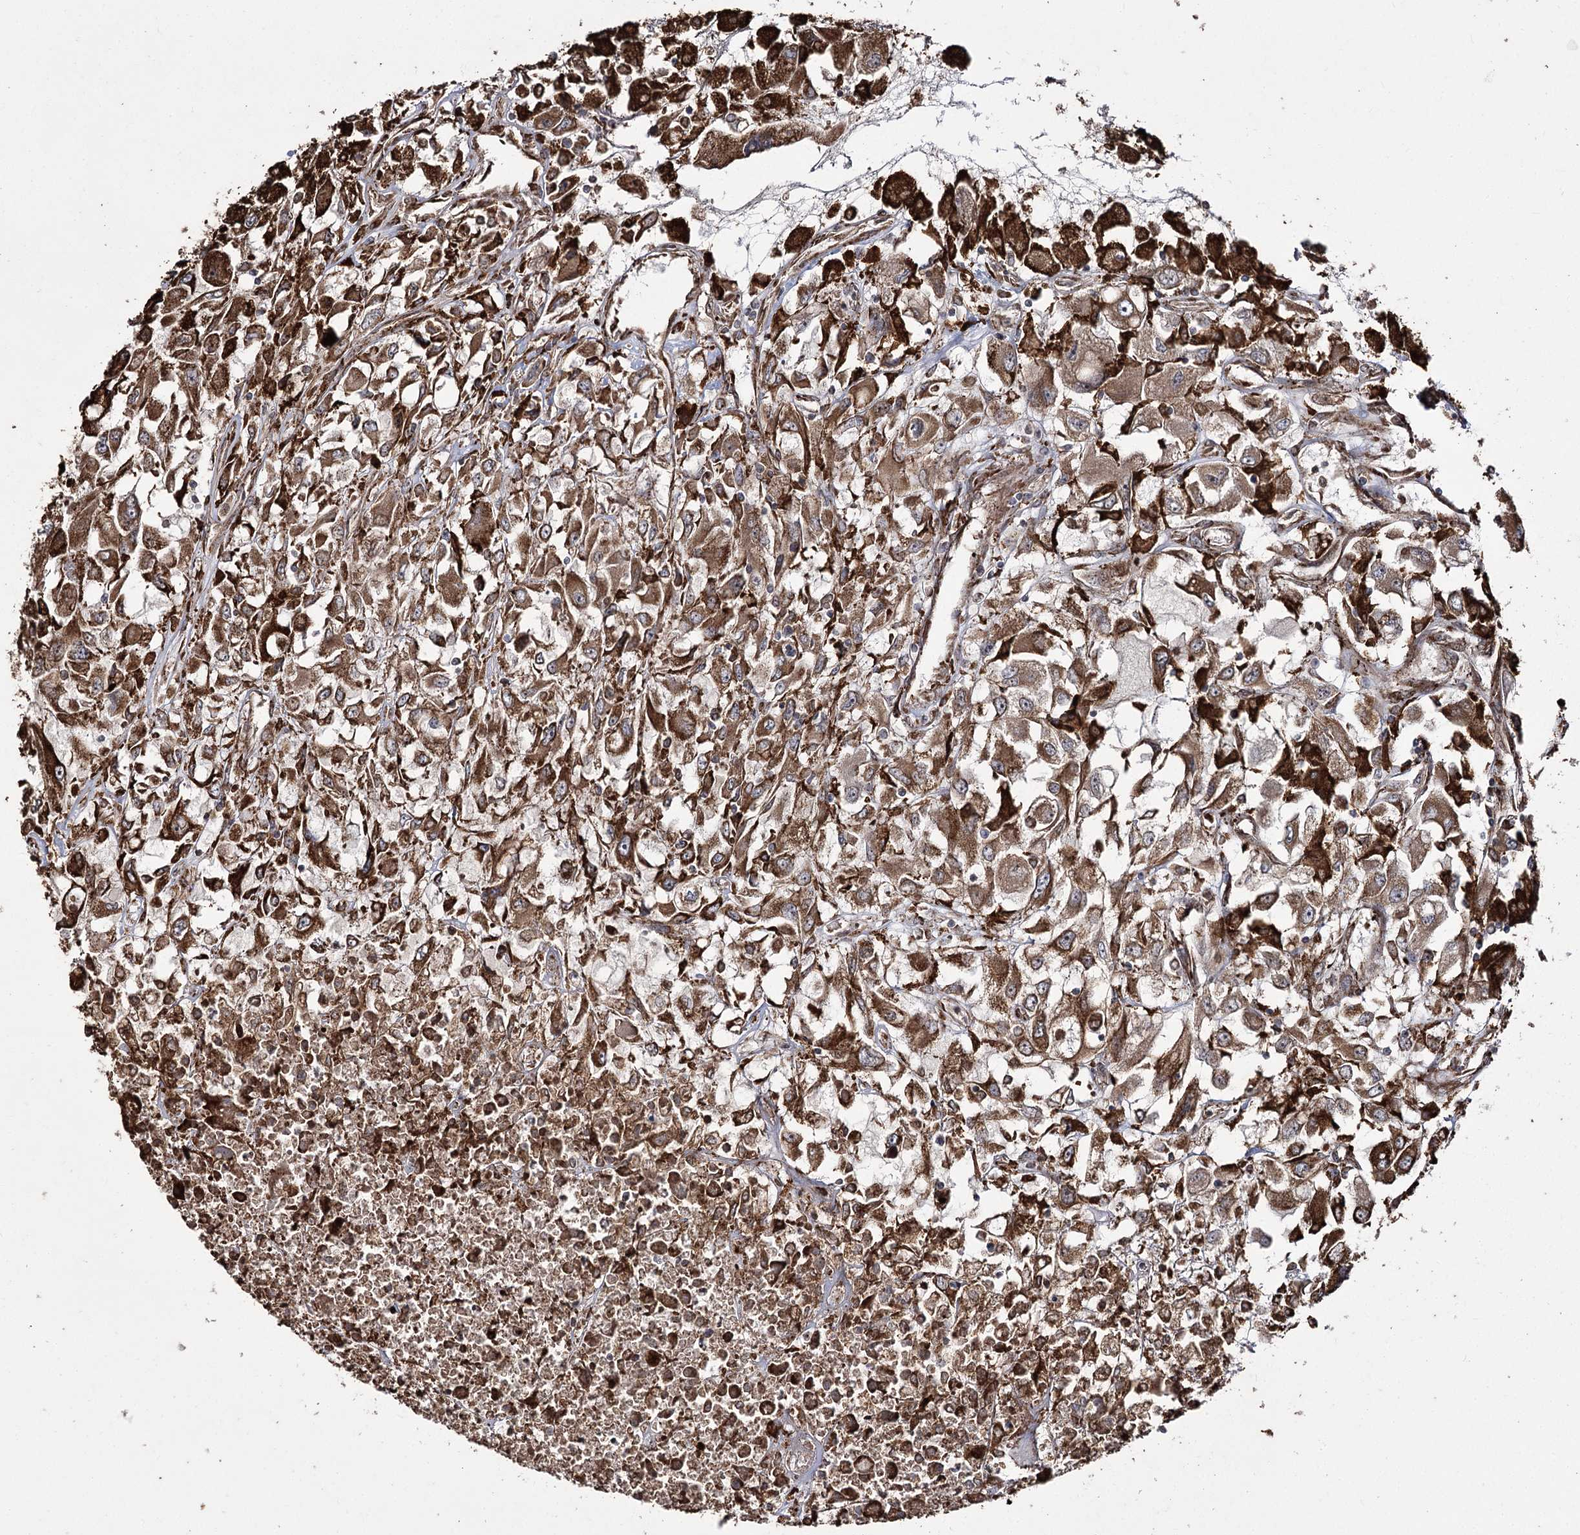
{"staining": {"intensity": "strong", "quantity": ">75%", "location": "cytoplasmic/membranous"}, "tissue": "renal cancer", "cell_type": "Tumor cells", "image_type": "cancer", "snomed": [{"axis": "morphology", "description": "Adenocarcinoma, NOS"}, {"axis": "topography", "description": "Kidney"}], "caption": "Renal adenocarcinoma stained with IHC reveals strong cytoplasmic/membranous positivity in about >75% of tumor cells.", "gene": "FANCL", "patient": {"sex": "female", "age": 52}}